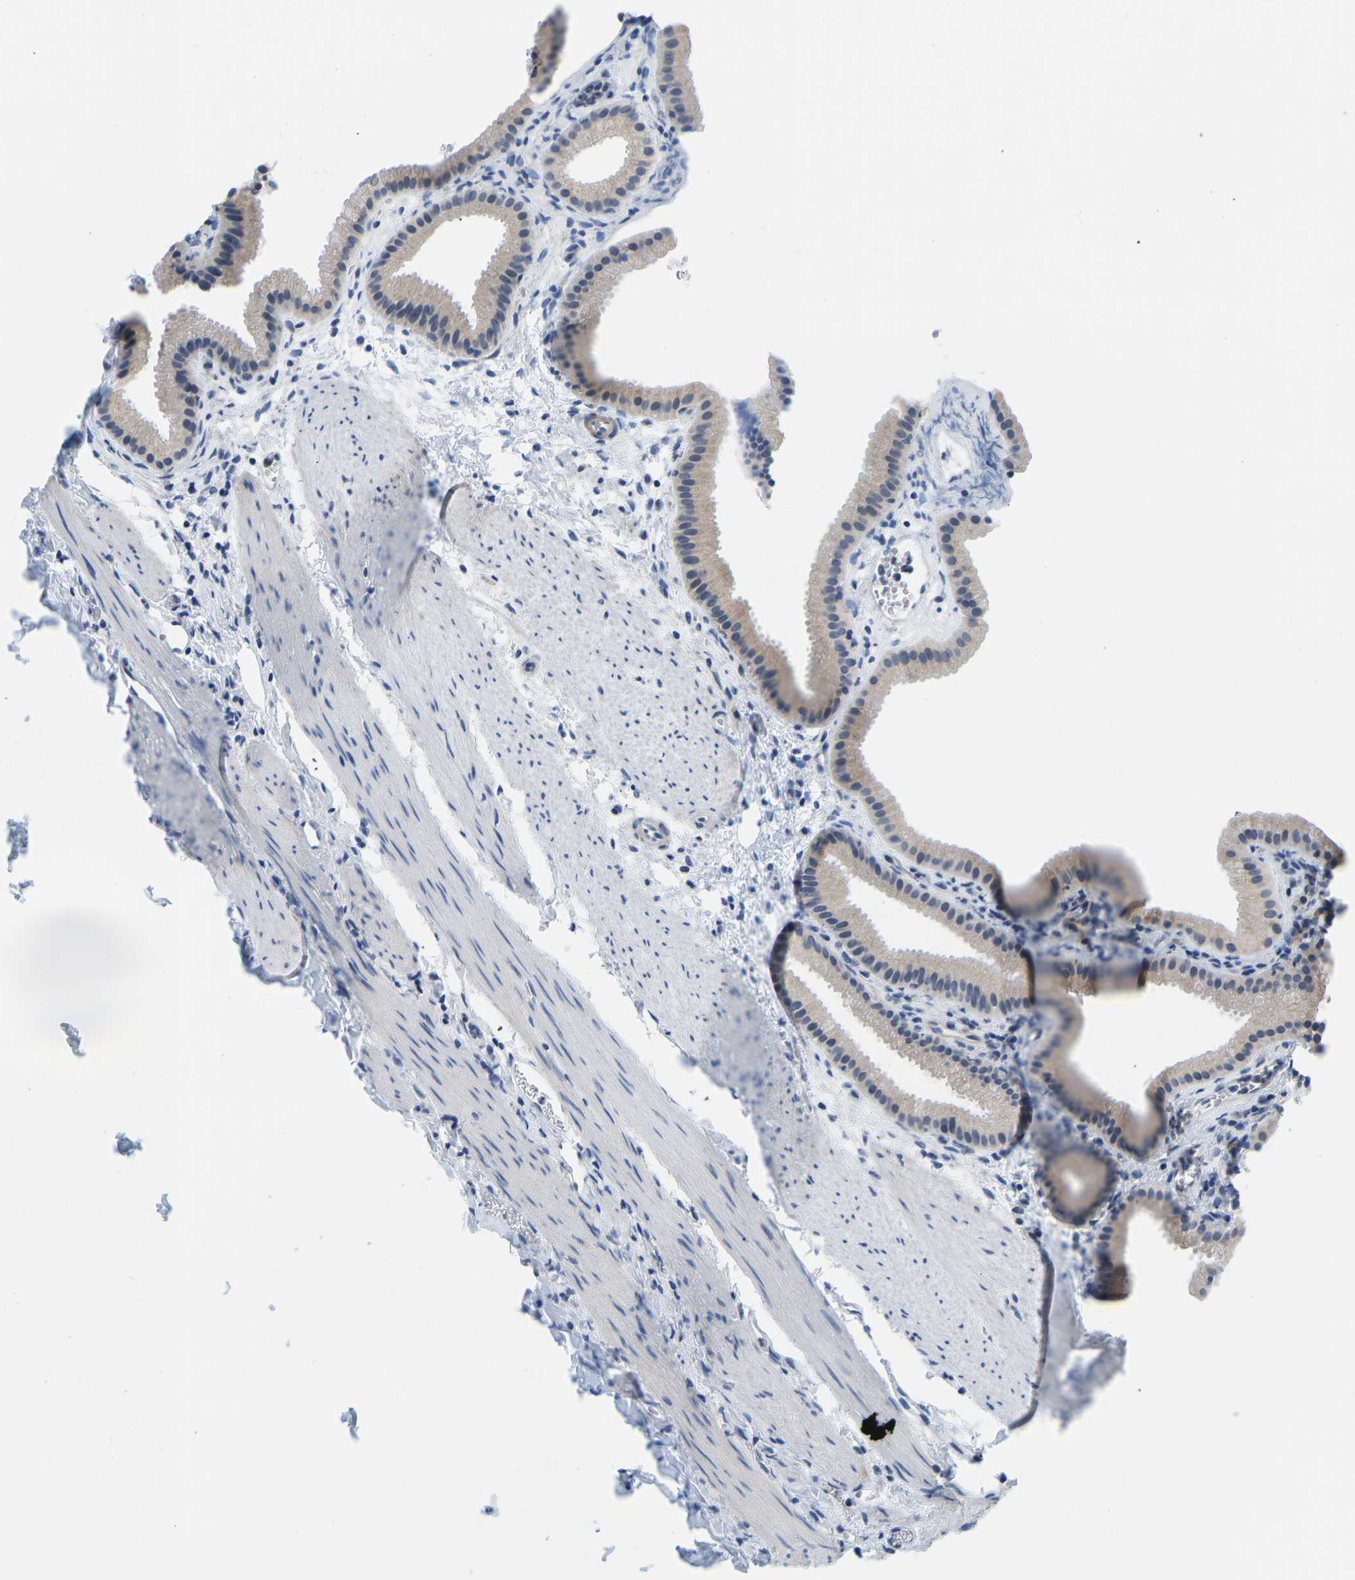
{"staining": {"intensity": "weak", "quantity": ">75%", "location": "cytoplasmic/membranous"}, "tissue": "gallbladder", "cell_type": "Glandular cells", "image_type": "normal", "snomed": [{"axis": "morphology", "description": "Normal tissue, NOS"}, {"axis": "topography", "description": "Gallbladder"}], "caption": "Immunohistochemistry photomicrograph of benign human gallbladder stained for a protein (brown), which reveals low levels of weak cytoplasmic/membranous staining in approximately >75% of glandular cells.", "gene": "VRK1", "patient": {"sex": "female", "age": 64}}